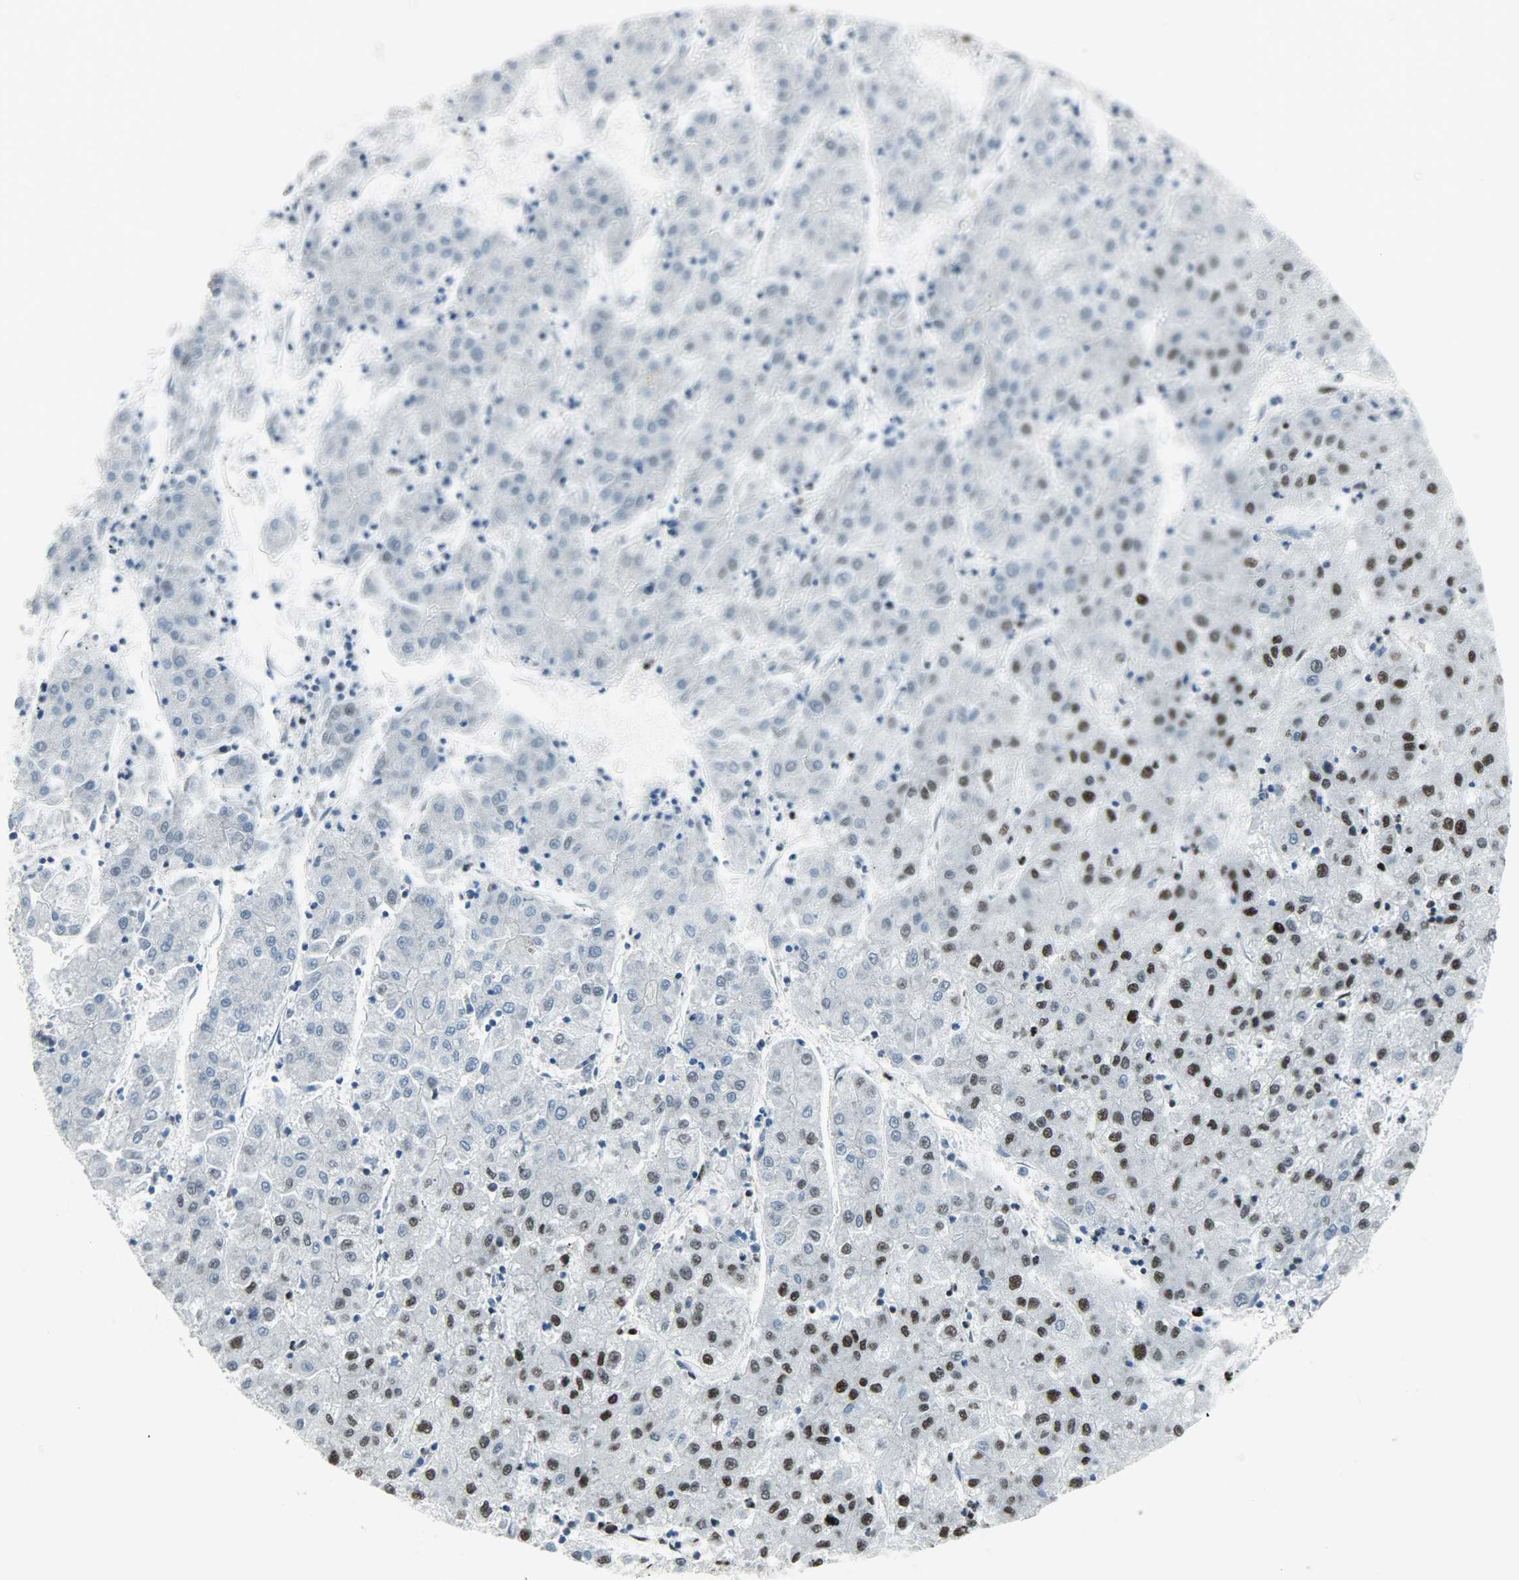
{"staining": {"intensity": "strong", "quantity": "25%-75%", "location": "nuclear"}, "tissue": "liver cancer", "cell_type": "Tumor cells", "image_type": "cancer", "snomed": [{"axis": "morphology", "description": "Carcinoma, Hepatocellular, NOS"}, {"axis": "topography", "description": "Liver"}], "caption": "Liver cancer tissue shows strong nuclear staining in about 25%-75% of tumor cells, visualized by immunohistochemistry.", "gene": "SNRPA", "patient": {"sex": "male", "age": 72}}